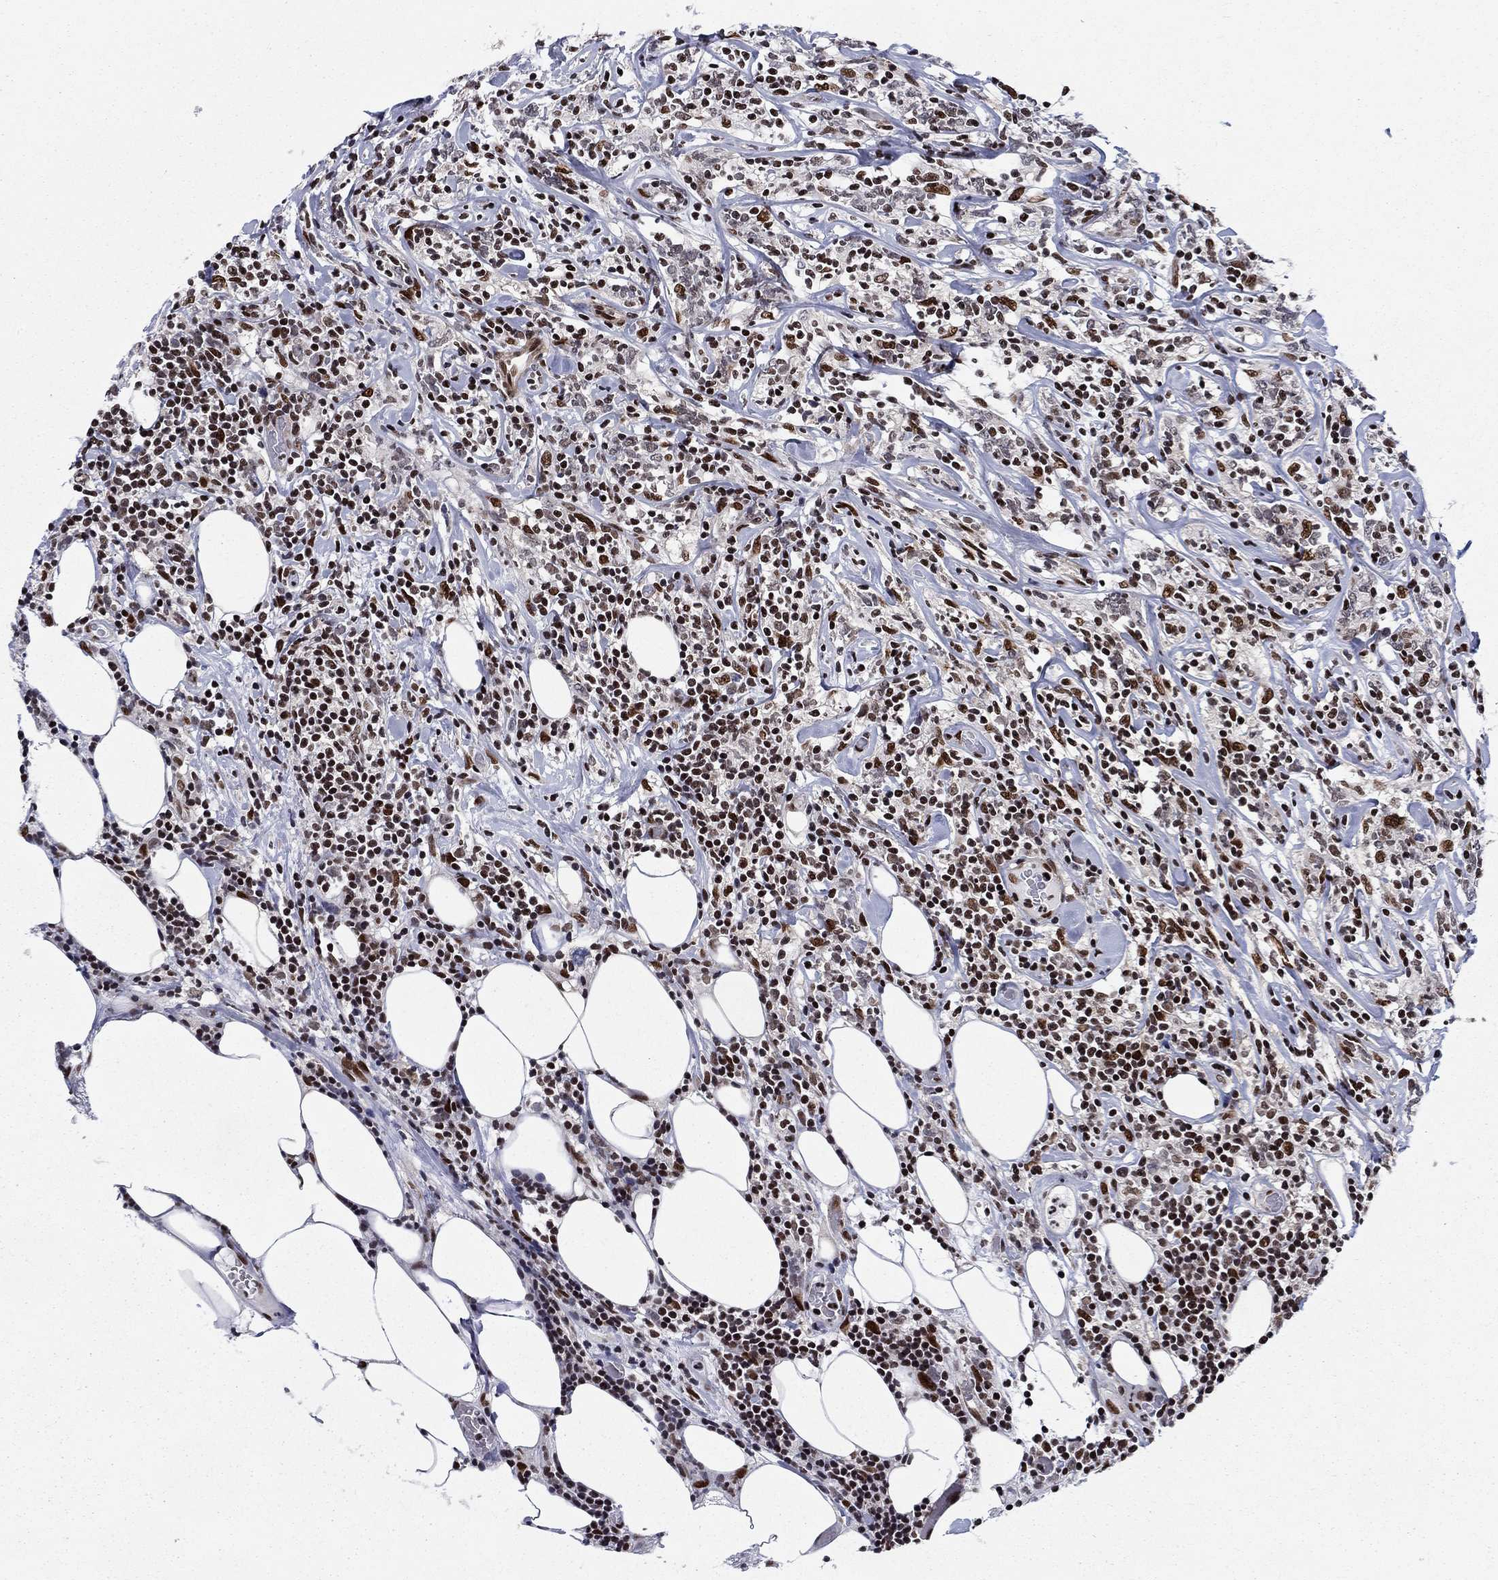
{"staining": {"intensity": "strong", "quantity": "25%-75%", "location": "nuclear"}, "tissue": "lymphoma", "cell_type": "Tumor cells", "image_type": "cancer", "snomed": [{"axis": "morphology", "description": "Malignant lymphoma, non-Hodgkin's type, High grade"}, {"axis": "topography", "description": "Lymph node"}], "caption": "A high amount of strong nuclear positivity is appreciated in about 25%-75% of tumor cells in lymphoma tissue.", "gene": "RPRD1B", "patient": {"sex": "female", "age": 84}}